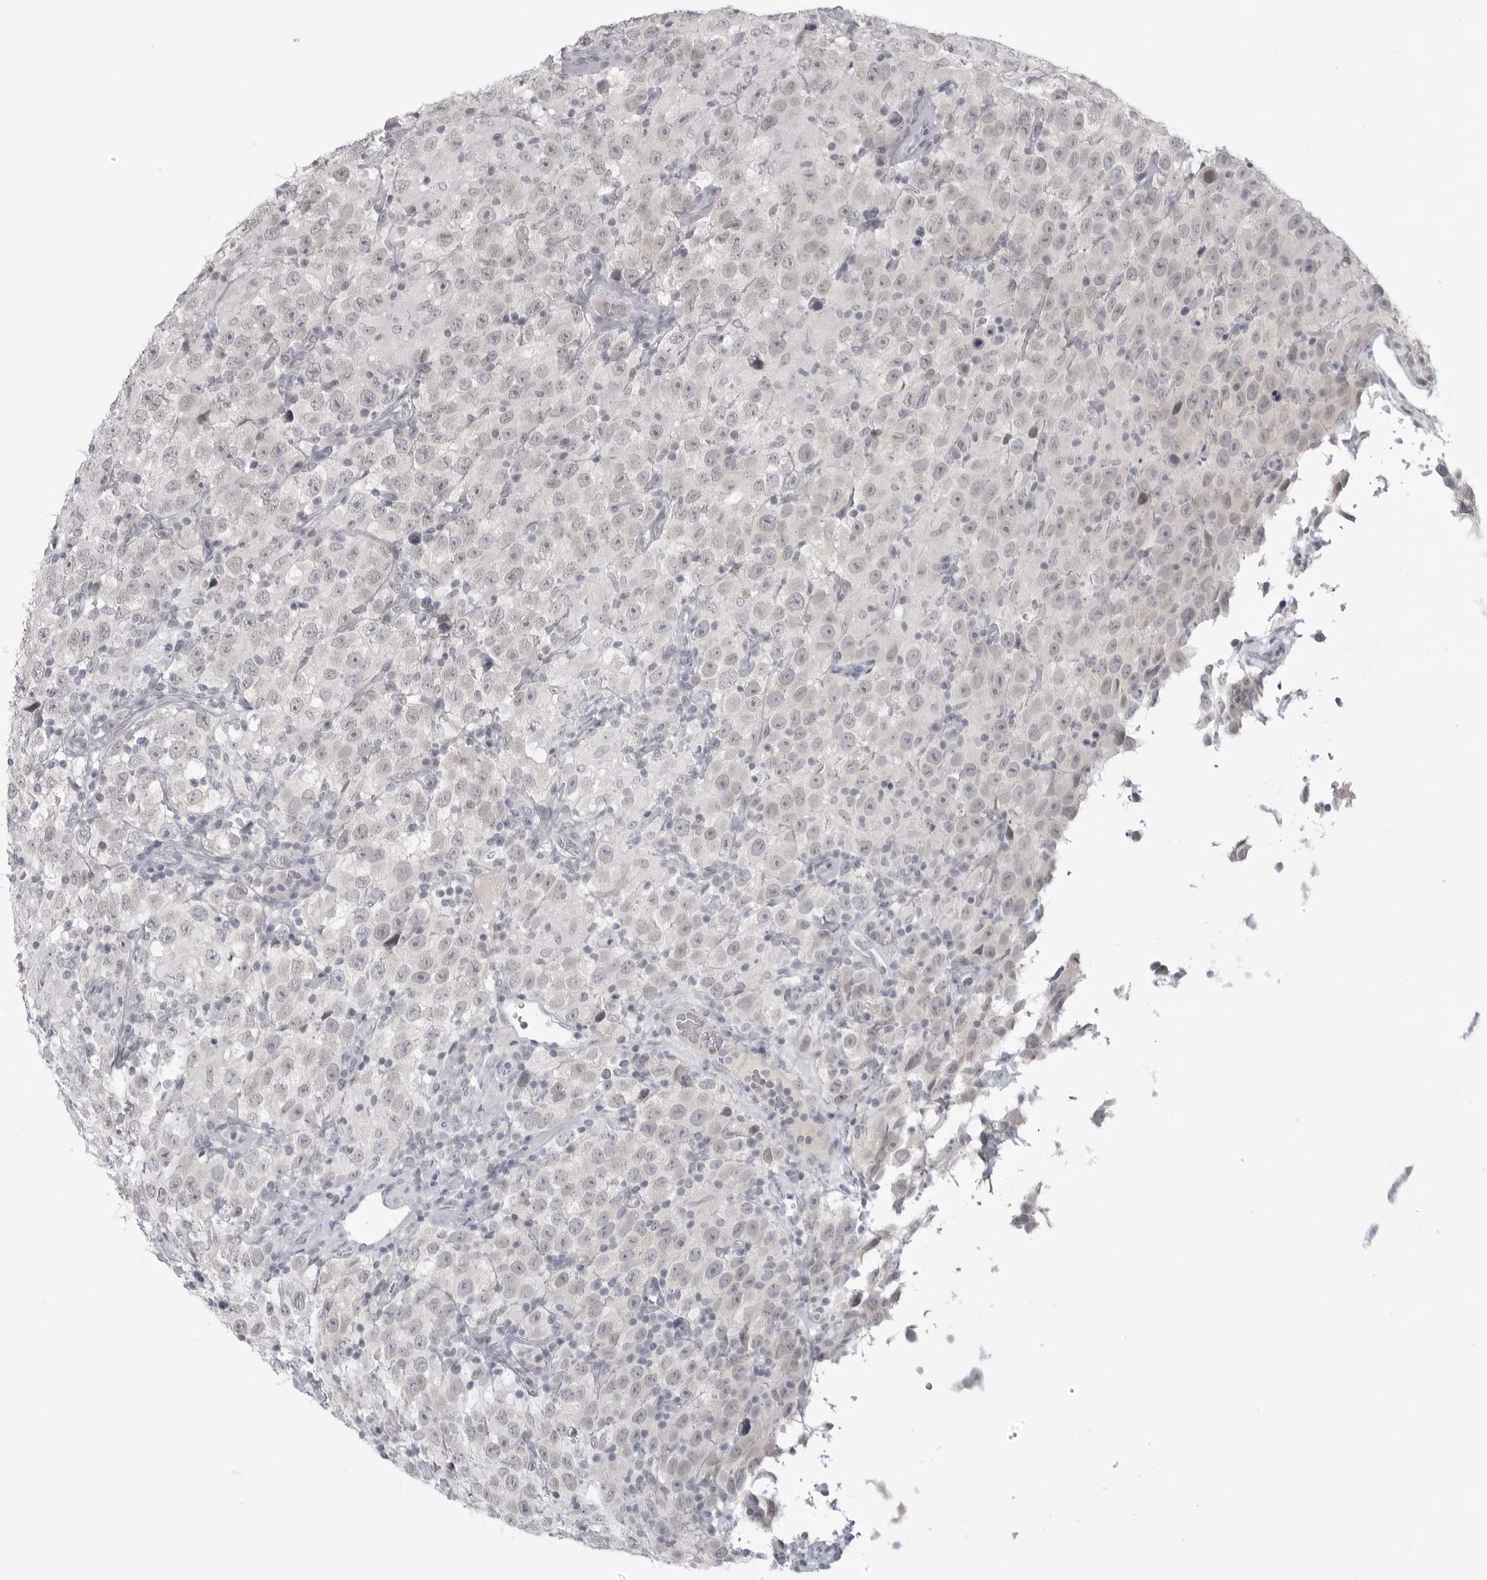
{"staining": {"intensity": "negative", "quantity": "none", "location": "none"}, "tissue": "testis cancer", "cell_type": "Tumor cells", "image_type": "cancer", "snomed": [{"axis": "morphology", "description": "Seminoma, NOS"}, {"axis": "topography", "description": "Testis"}], "caption": "Immunohistochemistry of seminoma (testis) reveals no positivity in tumor cells.", "gene": "TCTN3", "patient": {"sex": "male", "age": 41}}